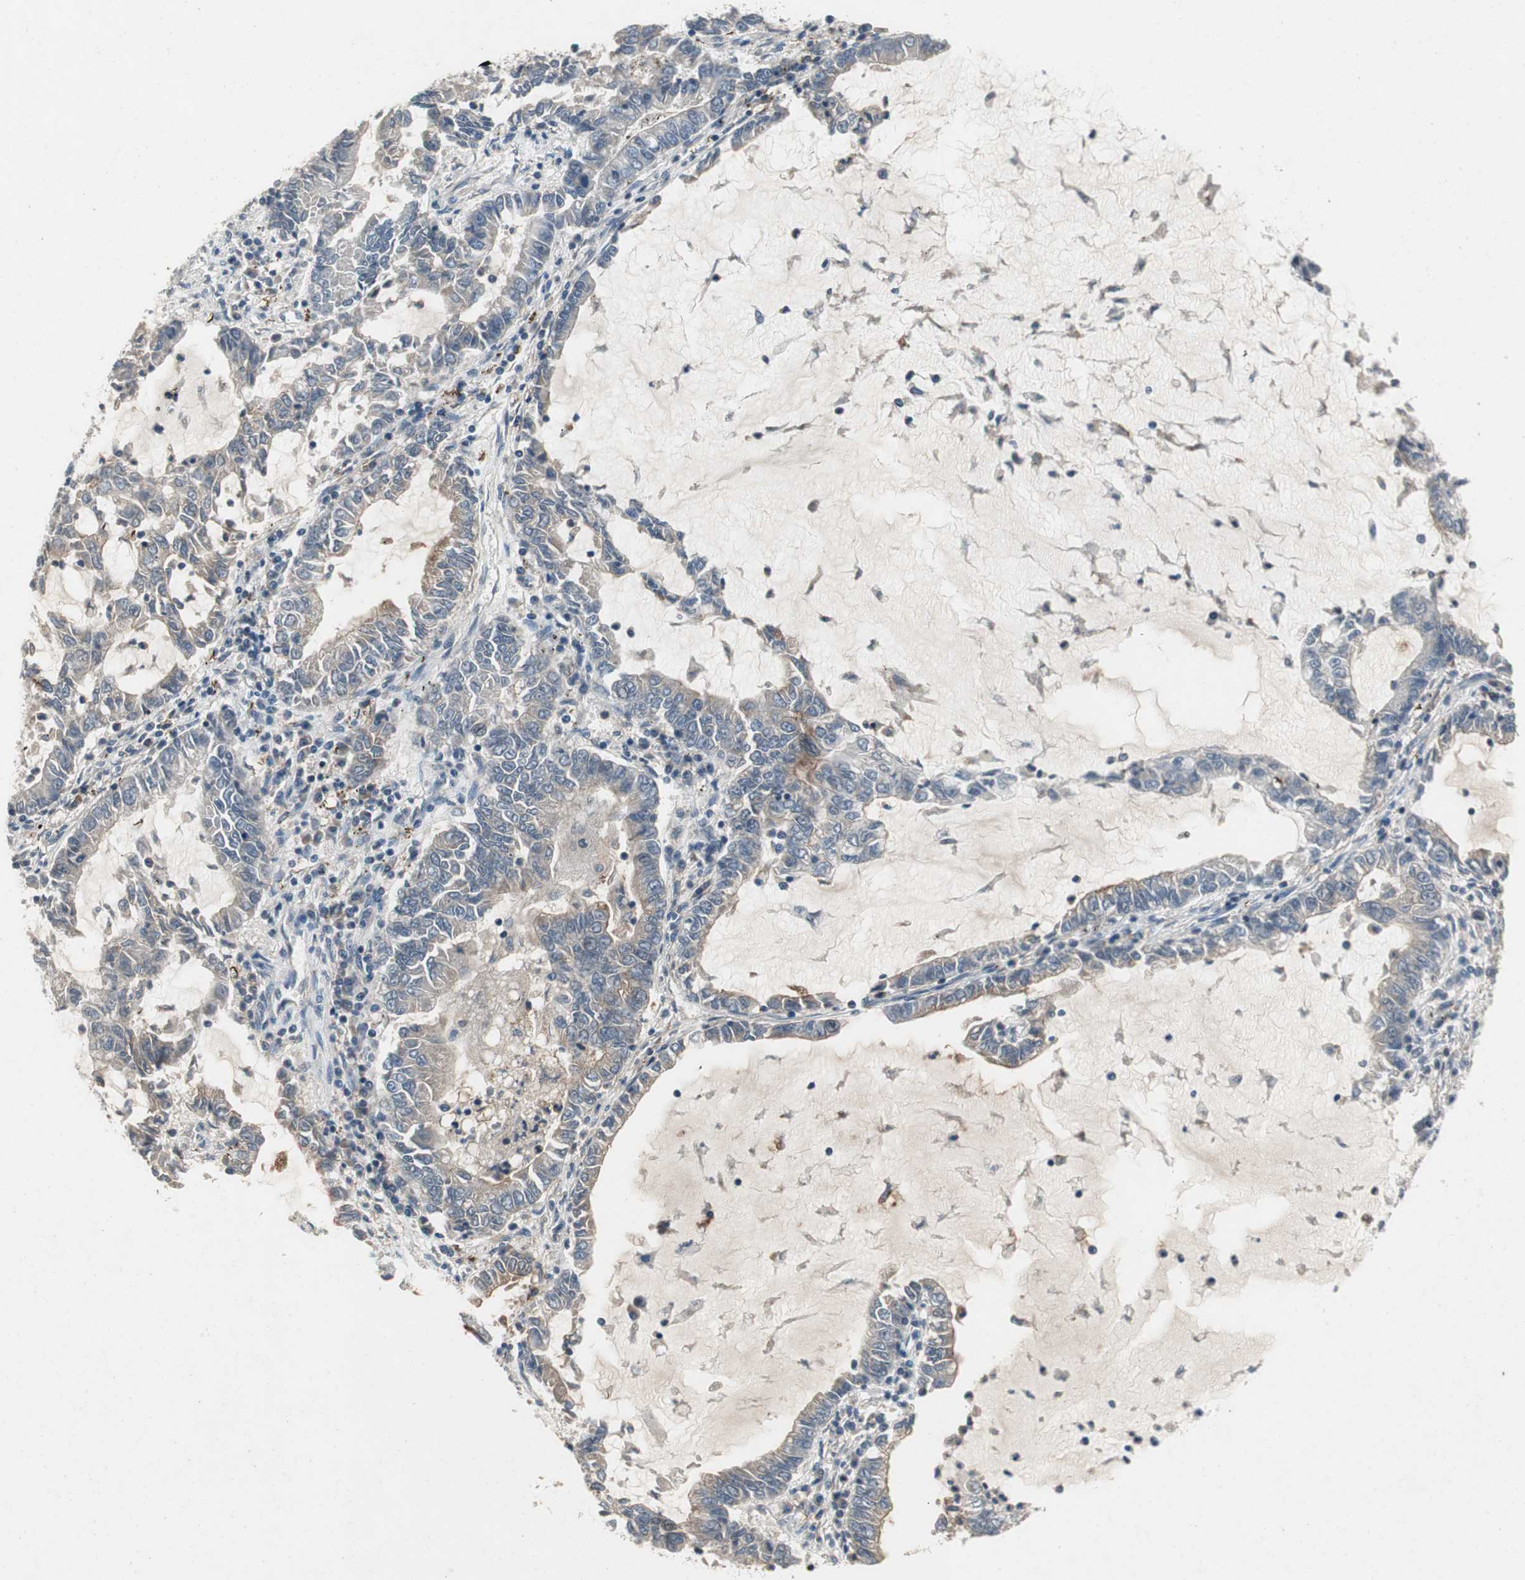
{"staining": {"intensity": "negative", "quantity": "none", "location": "none"}, "tissue": "lung cancer", "cell_type": "Tumor cells", "image_type": "cancer", "snomed": [{"axis": "morphology", "description": "Adenocarcinoma, NOS"}, {"axis": "topography", "description": "Lung"}], "caption": "A high-resolution histopathology image shows immunohistochemistry staining of lung cancer, which reveals no significant staining in tumor cells.", "gene": "ALPL", "patient": {"sex": "female", "age": 51}}